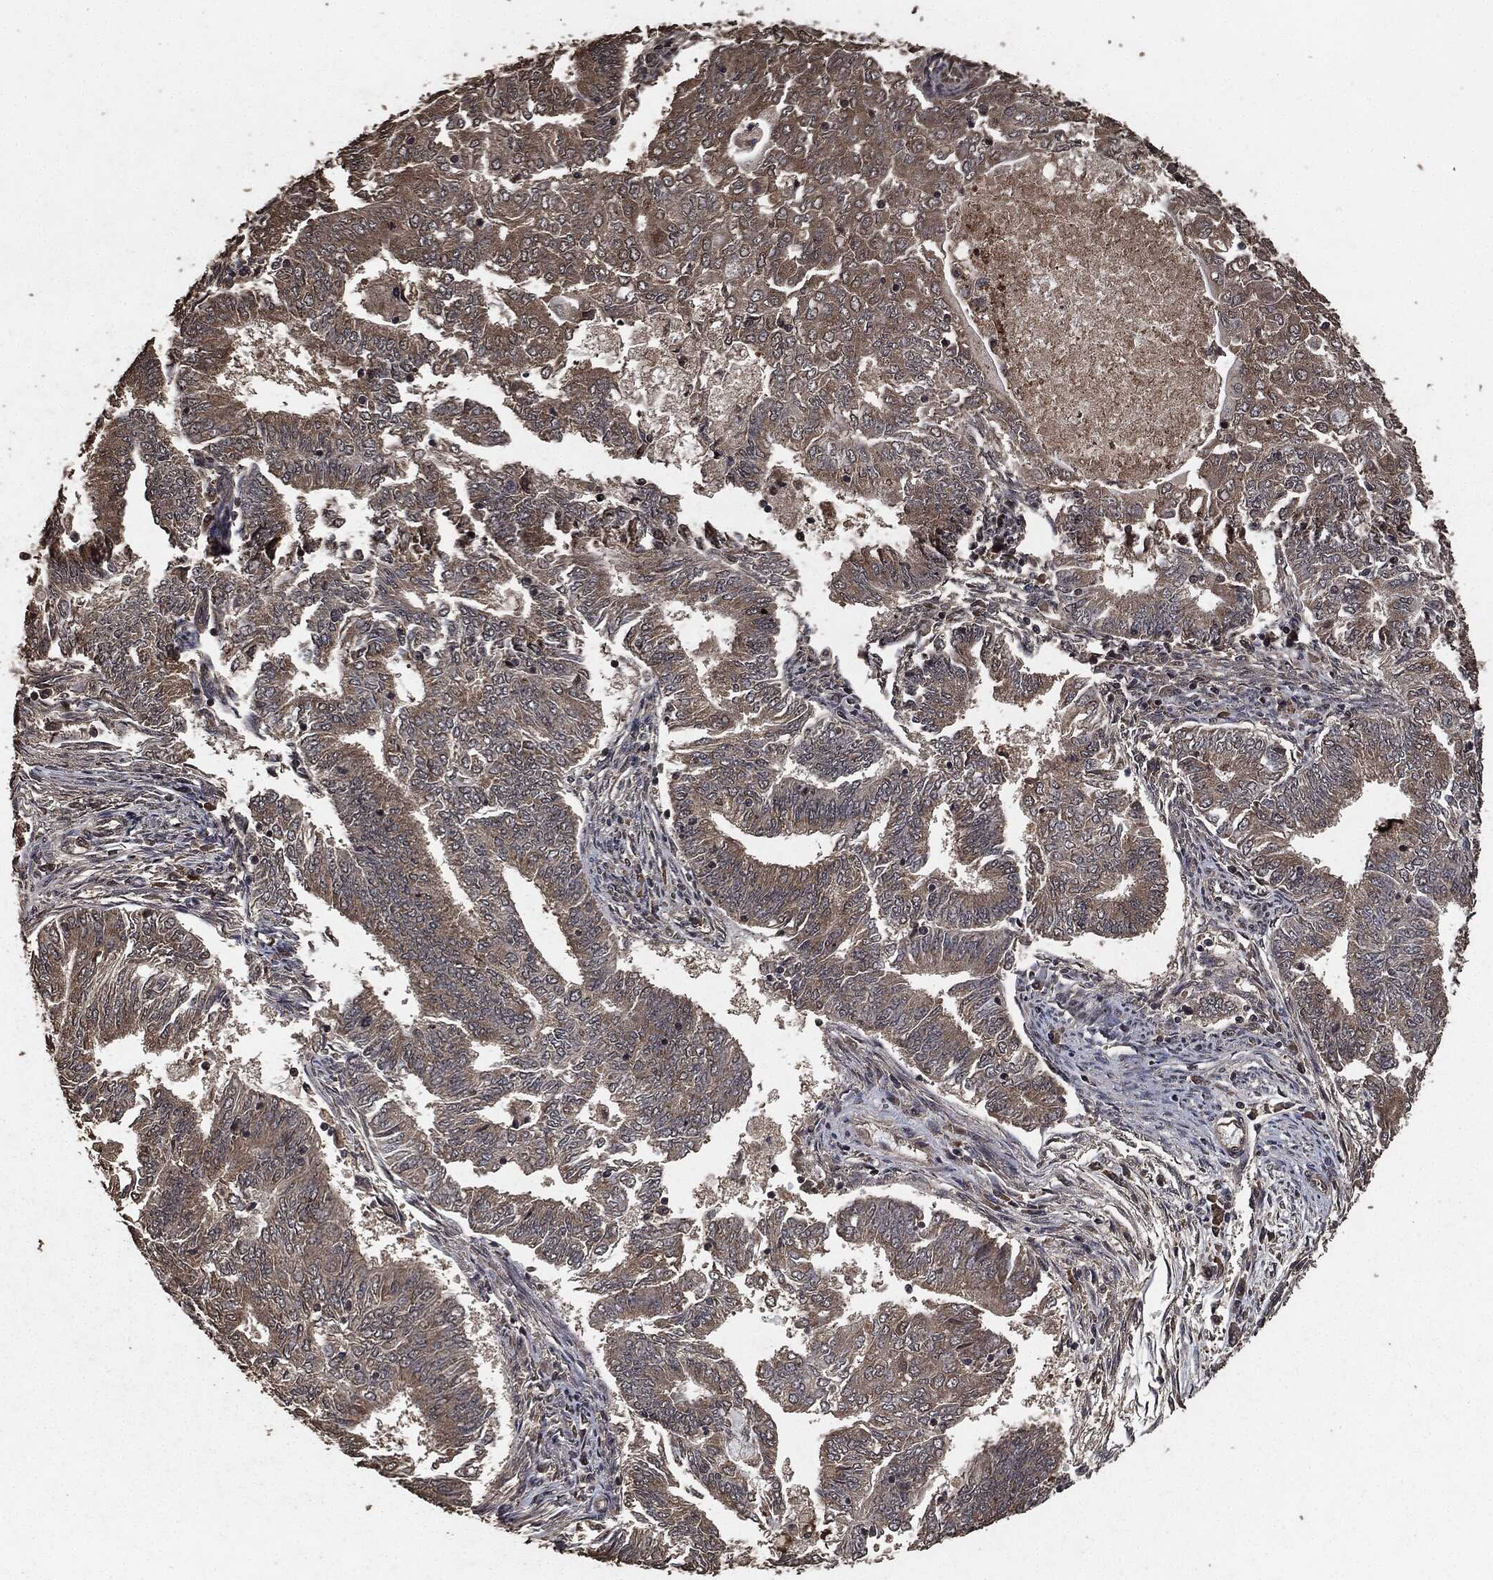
{"staining": {"intensity": "weak", "quantity": "25%-75%", "location": "cytoplasmic/membranous"}, "tissue": "endometrial cancer", "cell_type": "Tumor cells", "image_type": "cancer", "snomed": [{"axis": "morphology", "description": "Adenocarcinoma, NOS"}, {"axis": "topography", "description": "Endometrium"}], "caption": "This photomicrograph displays adenocarcinoma (endometrial) stained with immunohistochemistry (IHC) to label a protein in brown. The cytoplasmic/membranous of tumor cells show weak positivity for the protein. Nuclei are counter-stained blue.", "gene": "AKT1S1", "patient": {"sex": "female", "age": 62}}